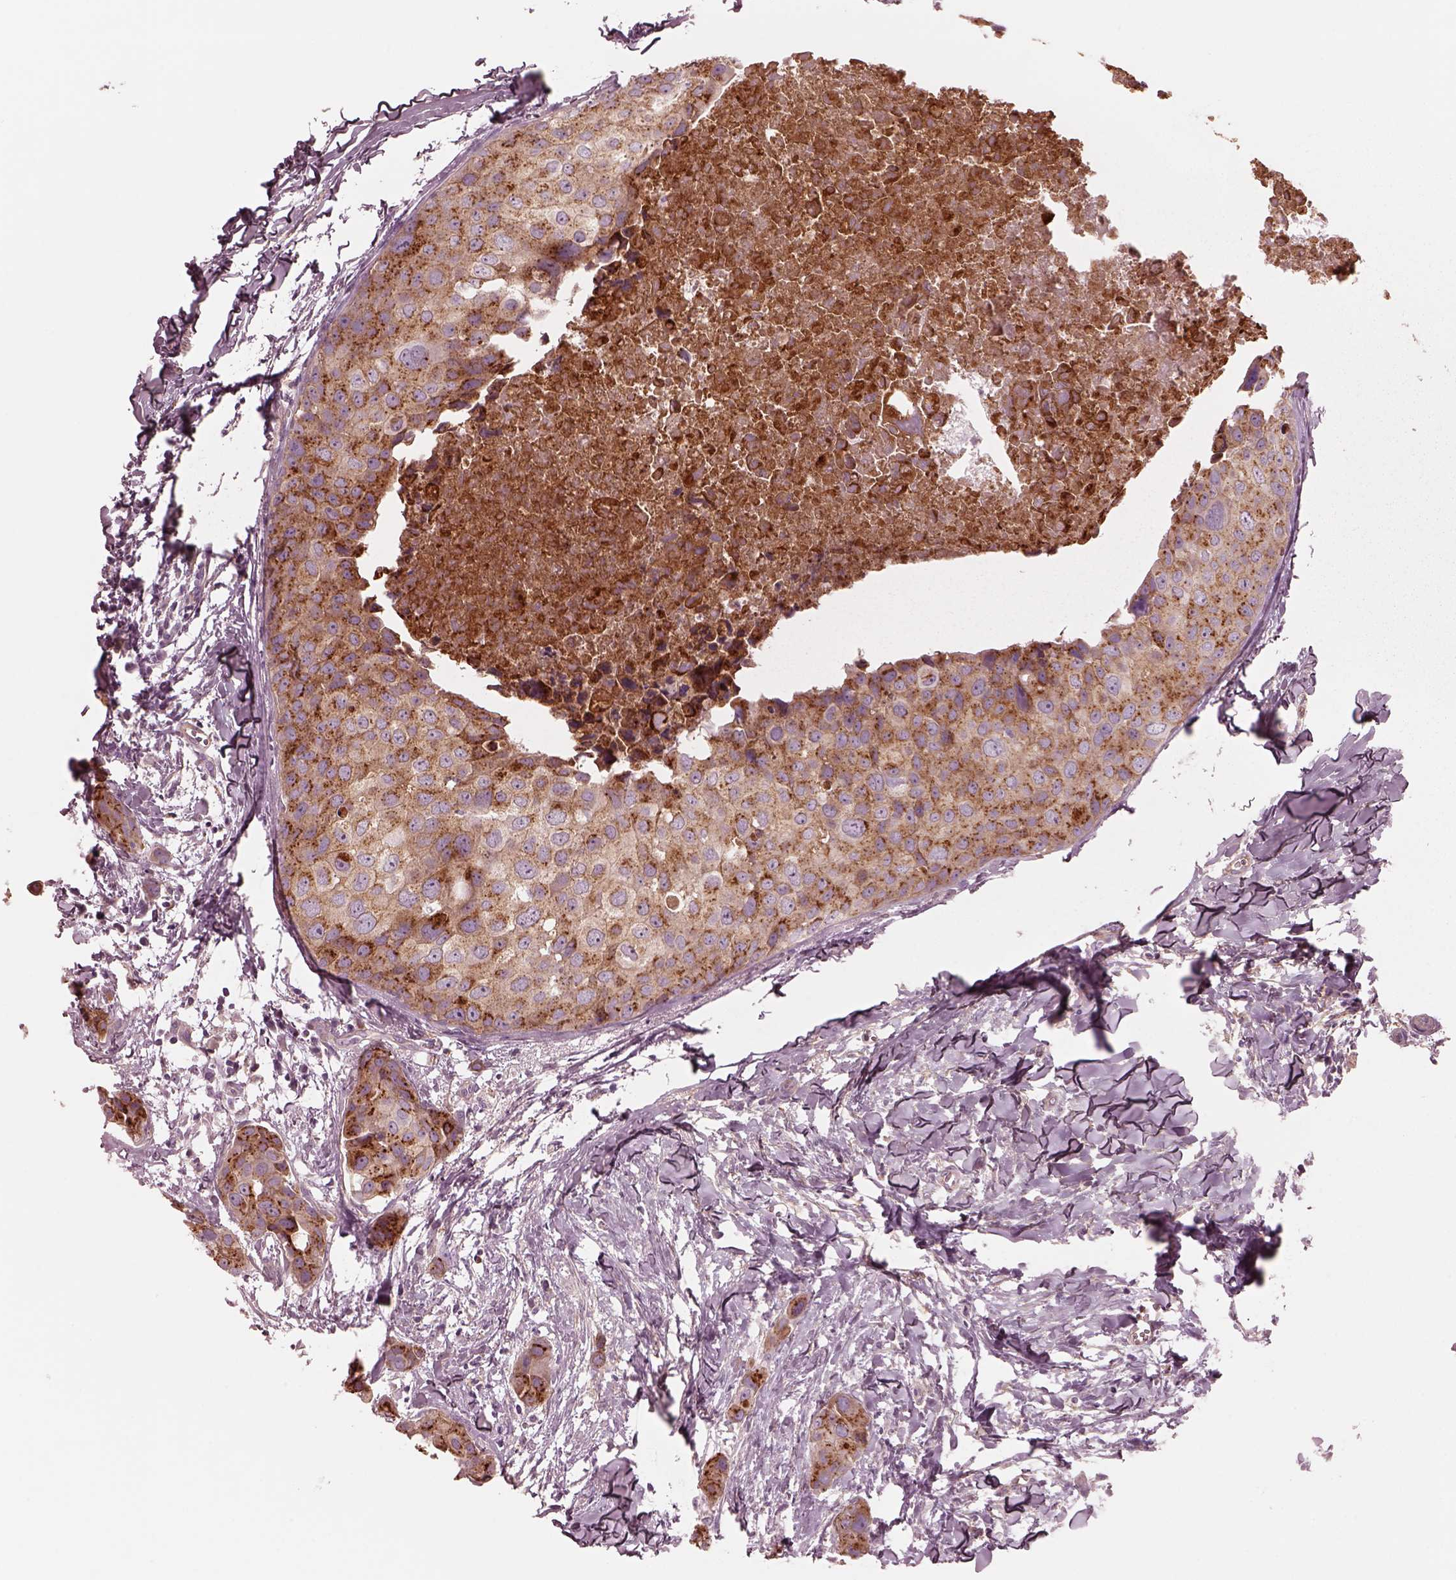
{"staining": {"intensity": "strong", "quantity": ">75%", "location": "cytoplasmic/membranous"}, "tissue": "breast cancer", "cell_type": "Tumor cells", "image_type": "cancer", "snomed": [{"axis": "morphology", "description": "Duct carcinoma"}, {"axis": "topography", "description": "Breast"}], "caption": "A micrograph of human infiltrating ductal carcinoma (breast) stained for a protein exhibits strong cytoplasmic/membranous brown staining in tumor cells.", "gene": "ELAPOR1", "patient": {"sex": "female", "age": 38}}